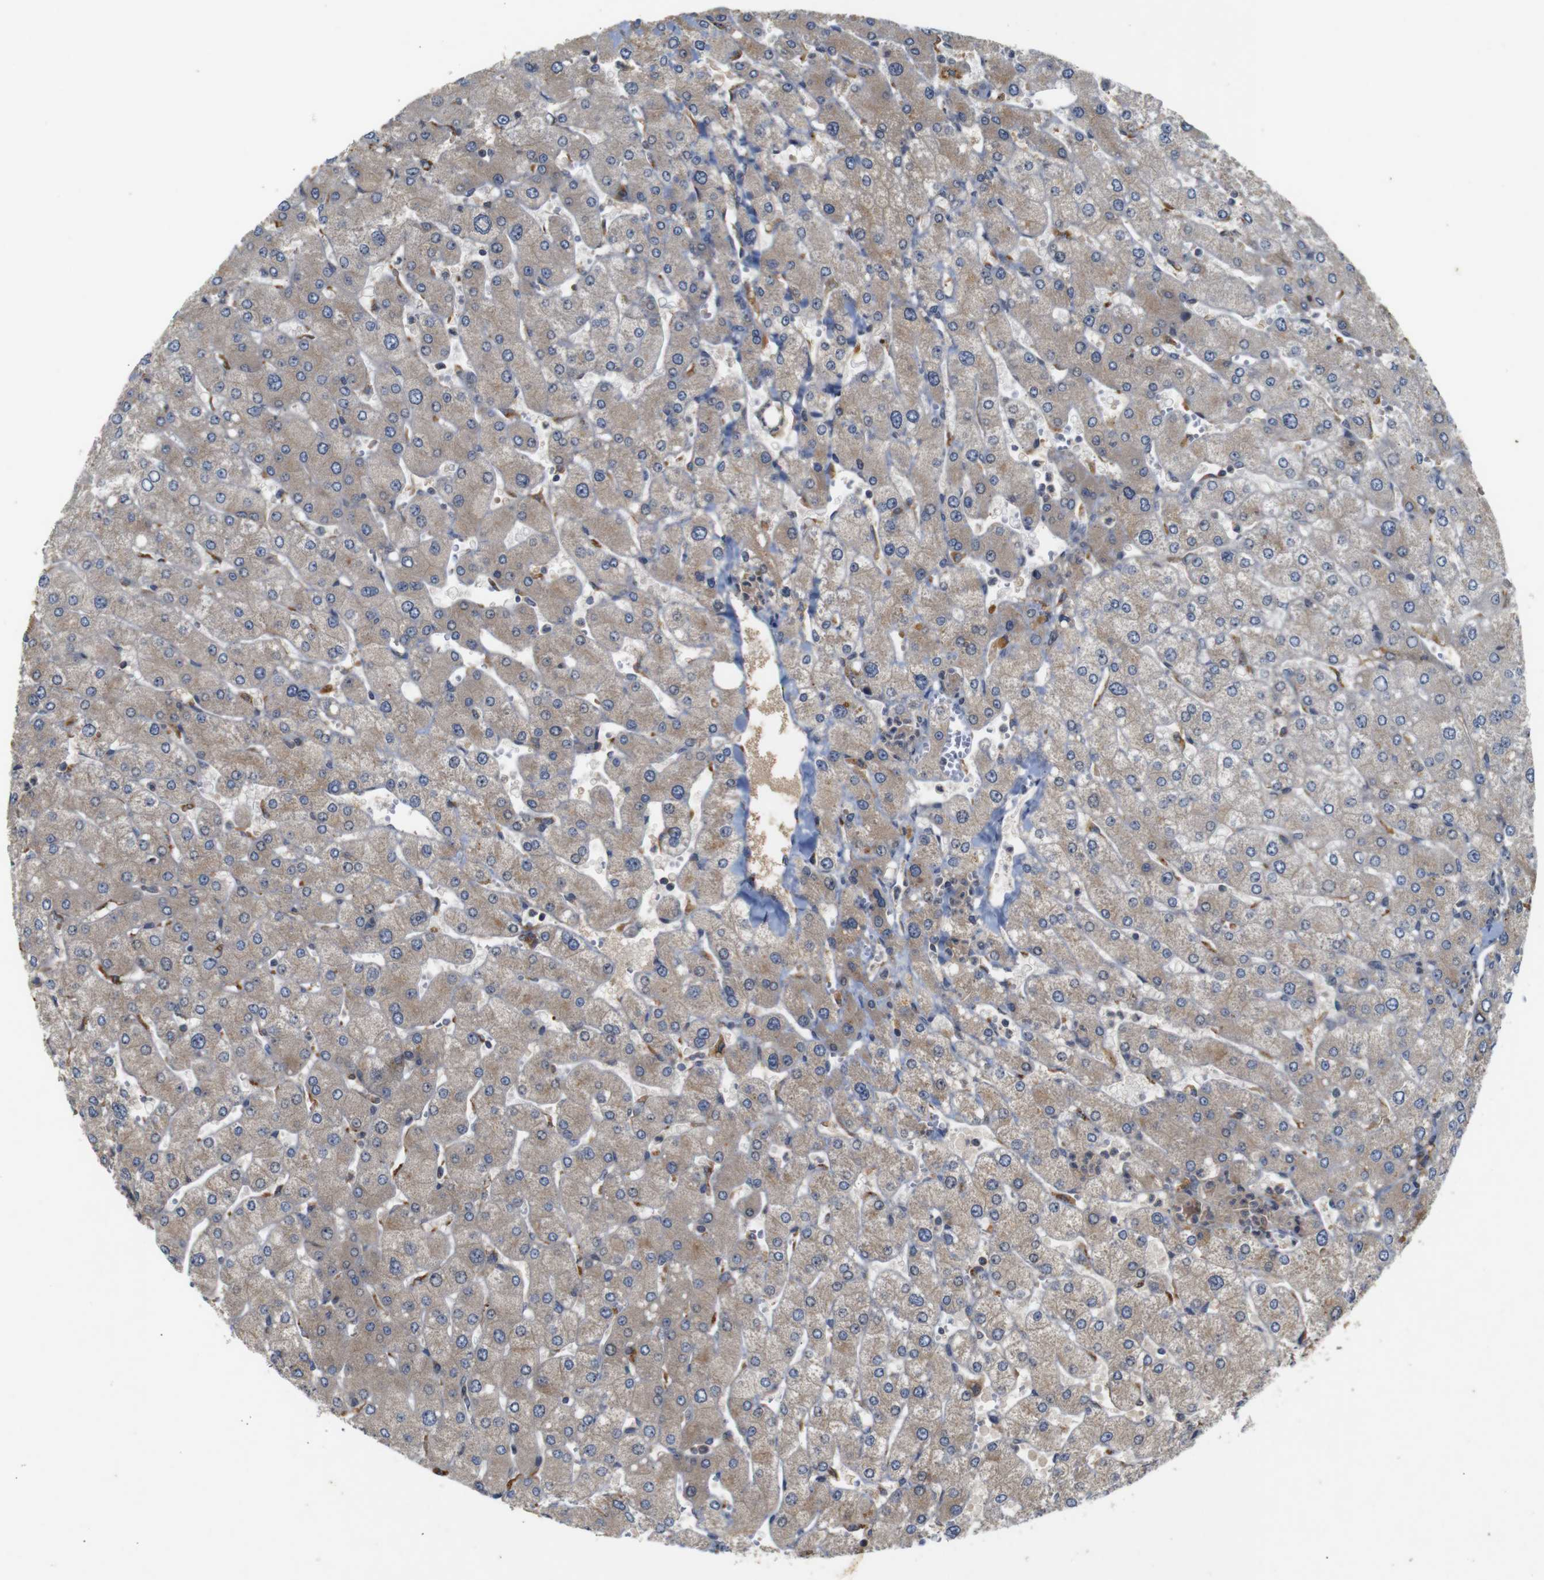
{"staining": {"intensity": "weak", "quantity": ">75%", "location": "cytoplasmic/membranous"}, "tissue": "liver", "cell_type": "Cholangiocytes", "image_type": "normal", "snomed": [{"axis": "morphology", "description": "Normal tissue, NOS"}, {"axis": "topography", "description": "Liver"}], "caption": "DAB (3,3'-diaminobenzidine) immunohistochemical staining of unremarkable liver demonstrates weak cytoplasmic/membranous protein expression in approximately >75% of cholangiocytes.", "gene": "PTPN1", "patient": {"sex": "male", "age": 55}}